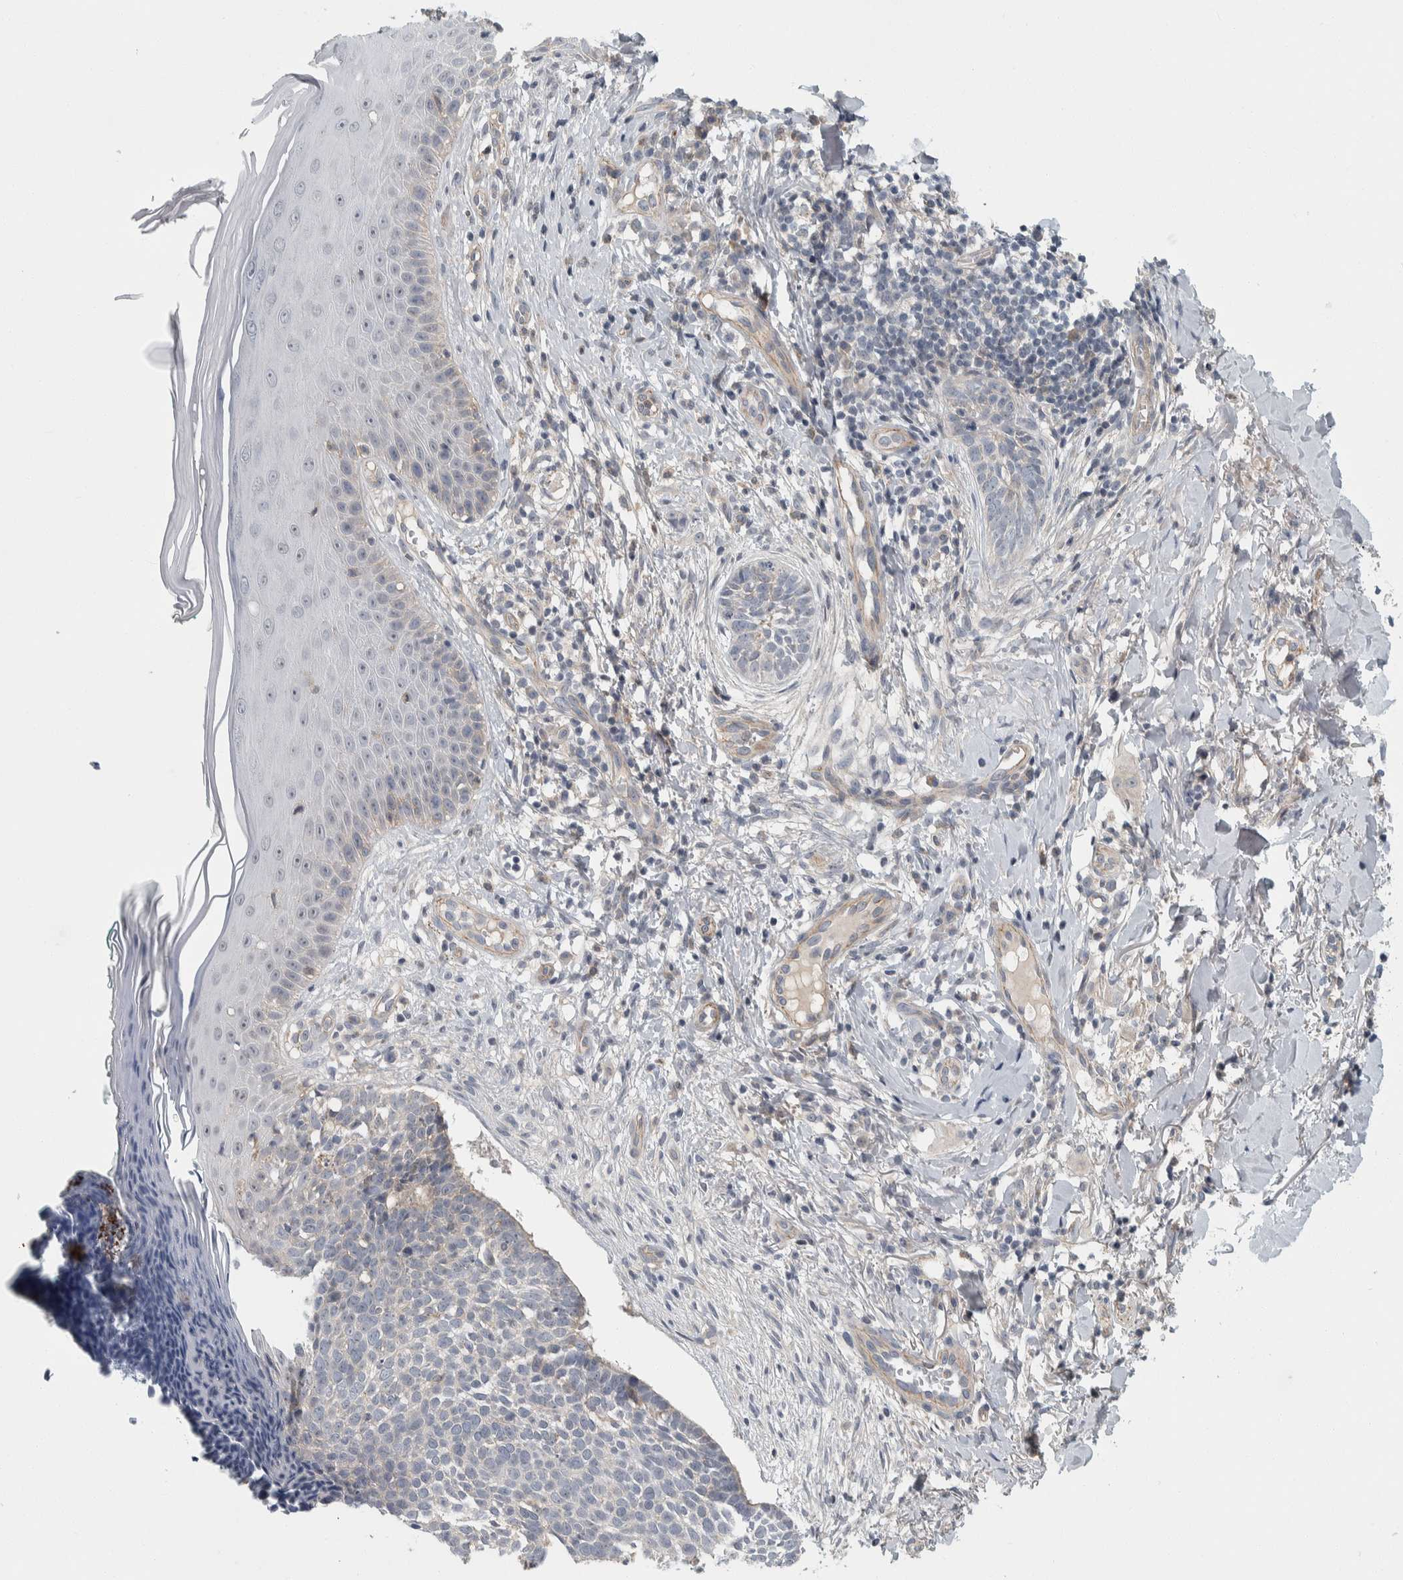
{"staining": {"intensity": "negative", "quantity": "none", "location": "none"}, "tissue": "skin cancer", "cell_type": "Tumor cells", "image_type": "cancer", "snomed": [{"axis": "morphology", "description": "Normal tissue, NOS"}, {"axis": "morphology", "description": "Basal cell carcinoma"}, {"axis": "topography", "description": "Skin"}], "caption": "There is no significant expression in tumor cells of skin cancer.", "gene": "KCNJ3", "patient": {"sex": "male", "age": 67}}